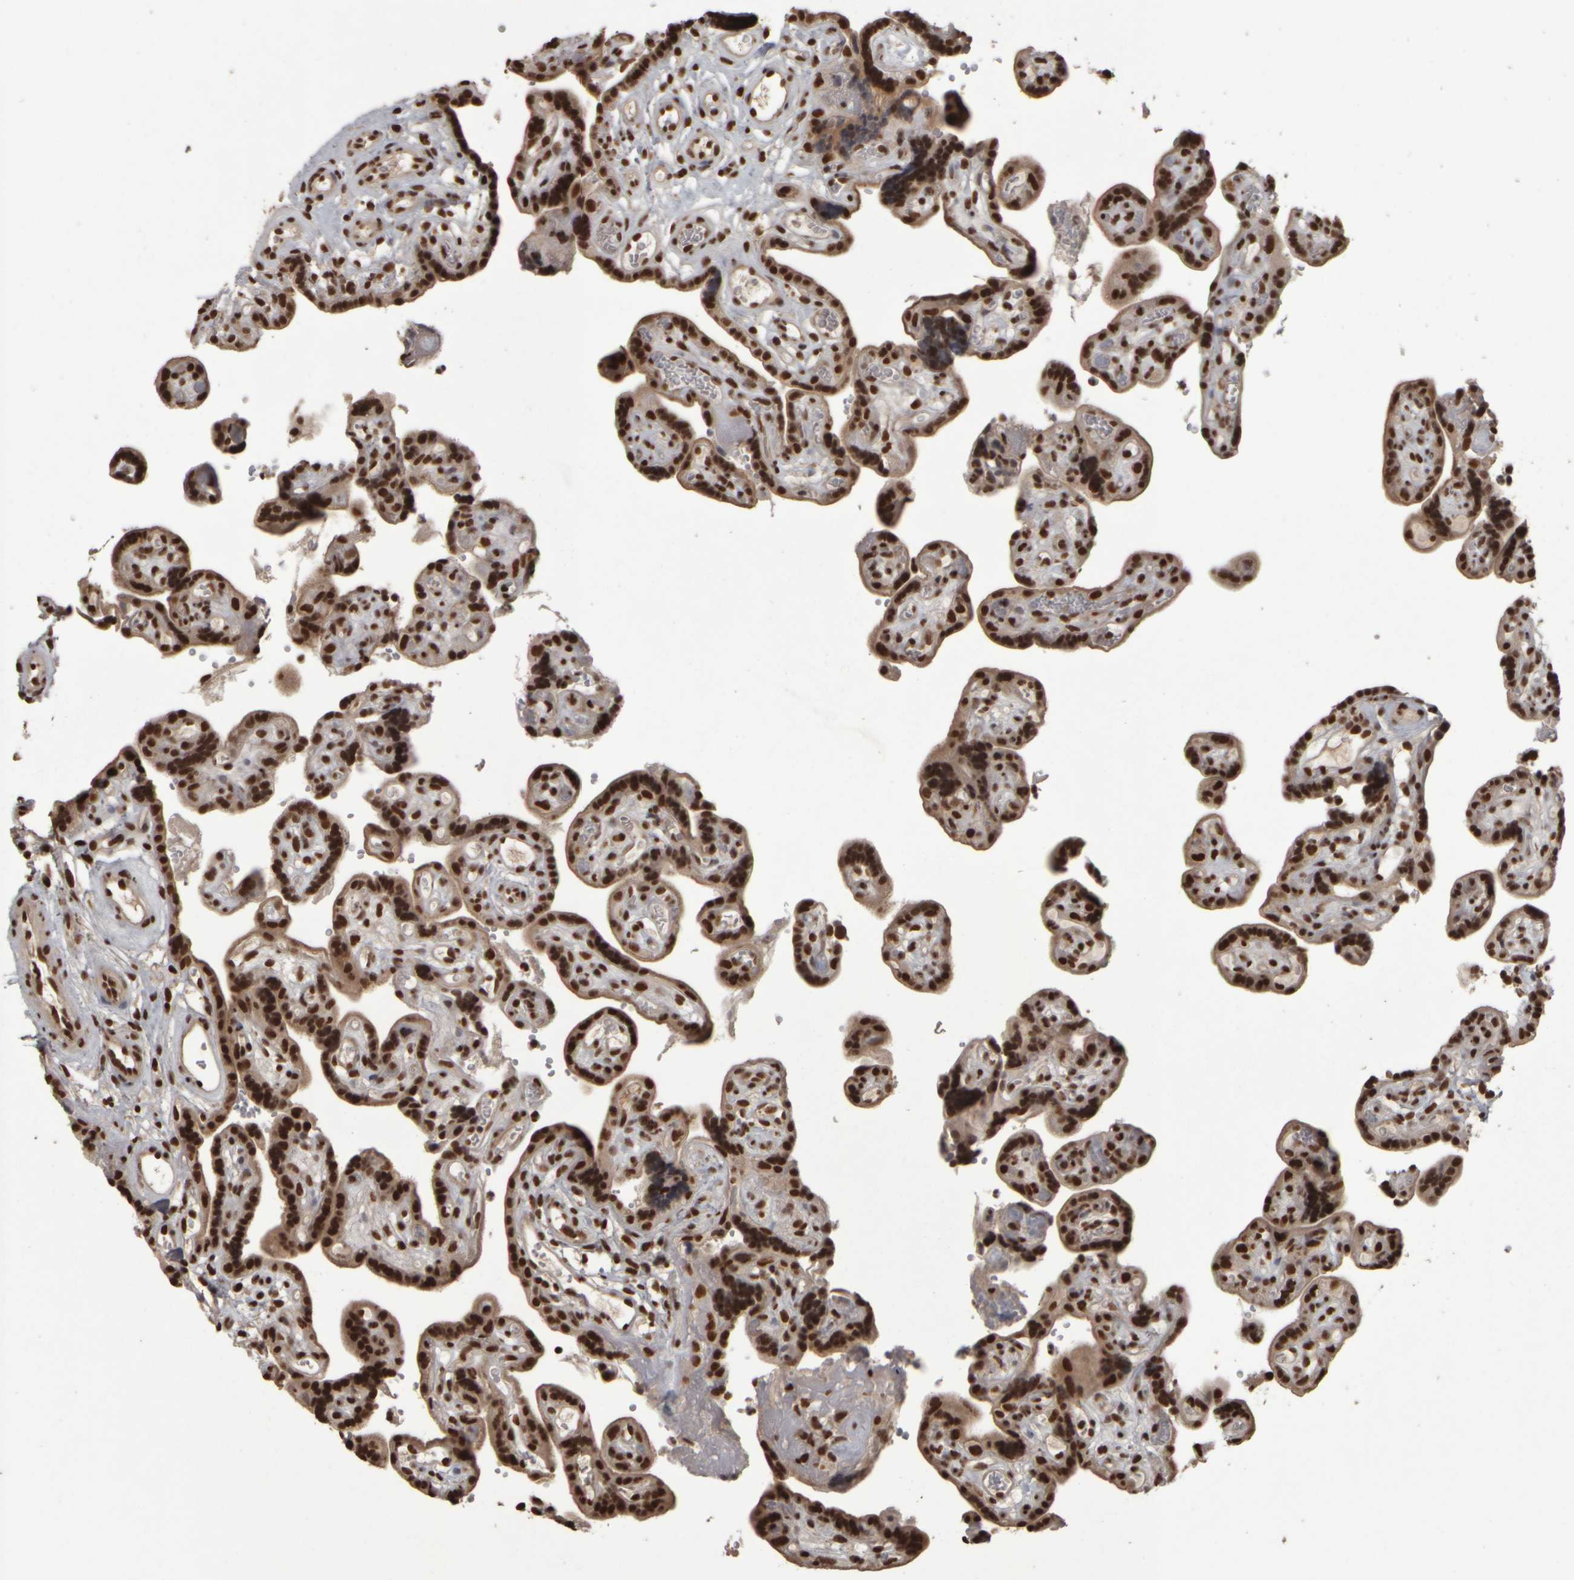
{"staining": {"intensity": "strong", "quantity": ">75%", "location": "nuclear"}, "tissue": "placenta", "cell_type": "Decidual cells", "image_type": "normal", "snomed": [{"axis": "morphology", "description": "Normal tissue, NOS"}, {"axis": "topography", "description": "Placenta"}], "caption": "Strong nuclear expression for a protein is appreciated in about >75% of decidual cells of unremarkable placenta using immunohistochemistry (IHC).", "gene": "ZFHX4", "patient": {"sex": "female", "age": 30}}